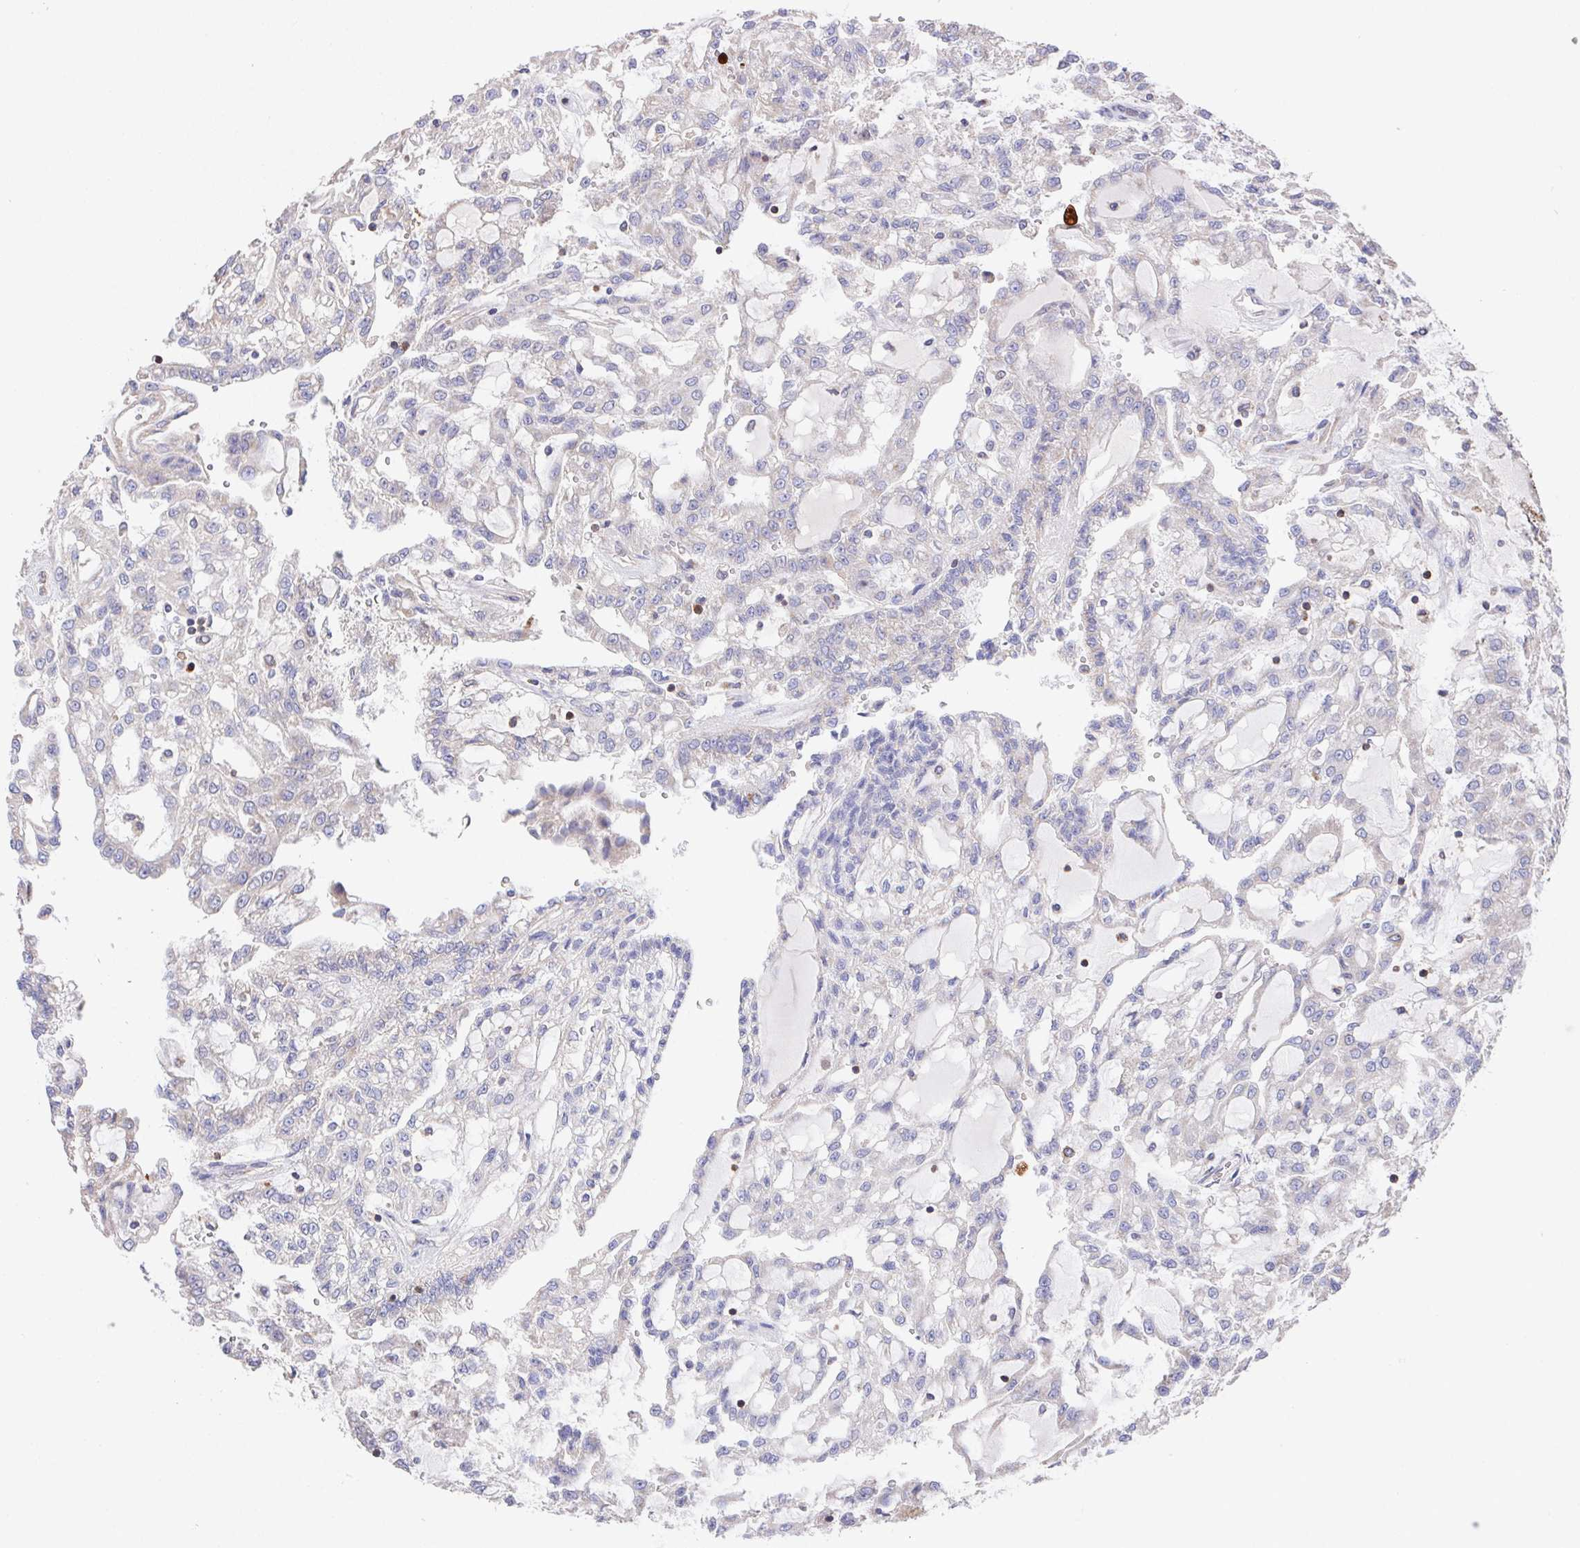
{"staining": {"intensity": "negative", "quantity": "none", "location": "none"}, "tissue": "renal cancer", "cell_type": "Tumor cells", "image_type": "cancer", "snomed": [{"axis": "morphology", "description": "Adenocarcinoma, NOS"}, {"axis": "topography", "description": "Kidney"}], "caption": "An image of renal cancer (adenocarcinoma) stained for a protein exhibits no brown staining in tumor cells.", "gene": "FAM241A", "patient": {"sex": "male", "age": 63}}